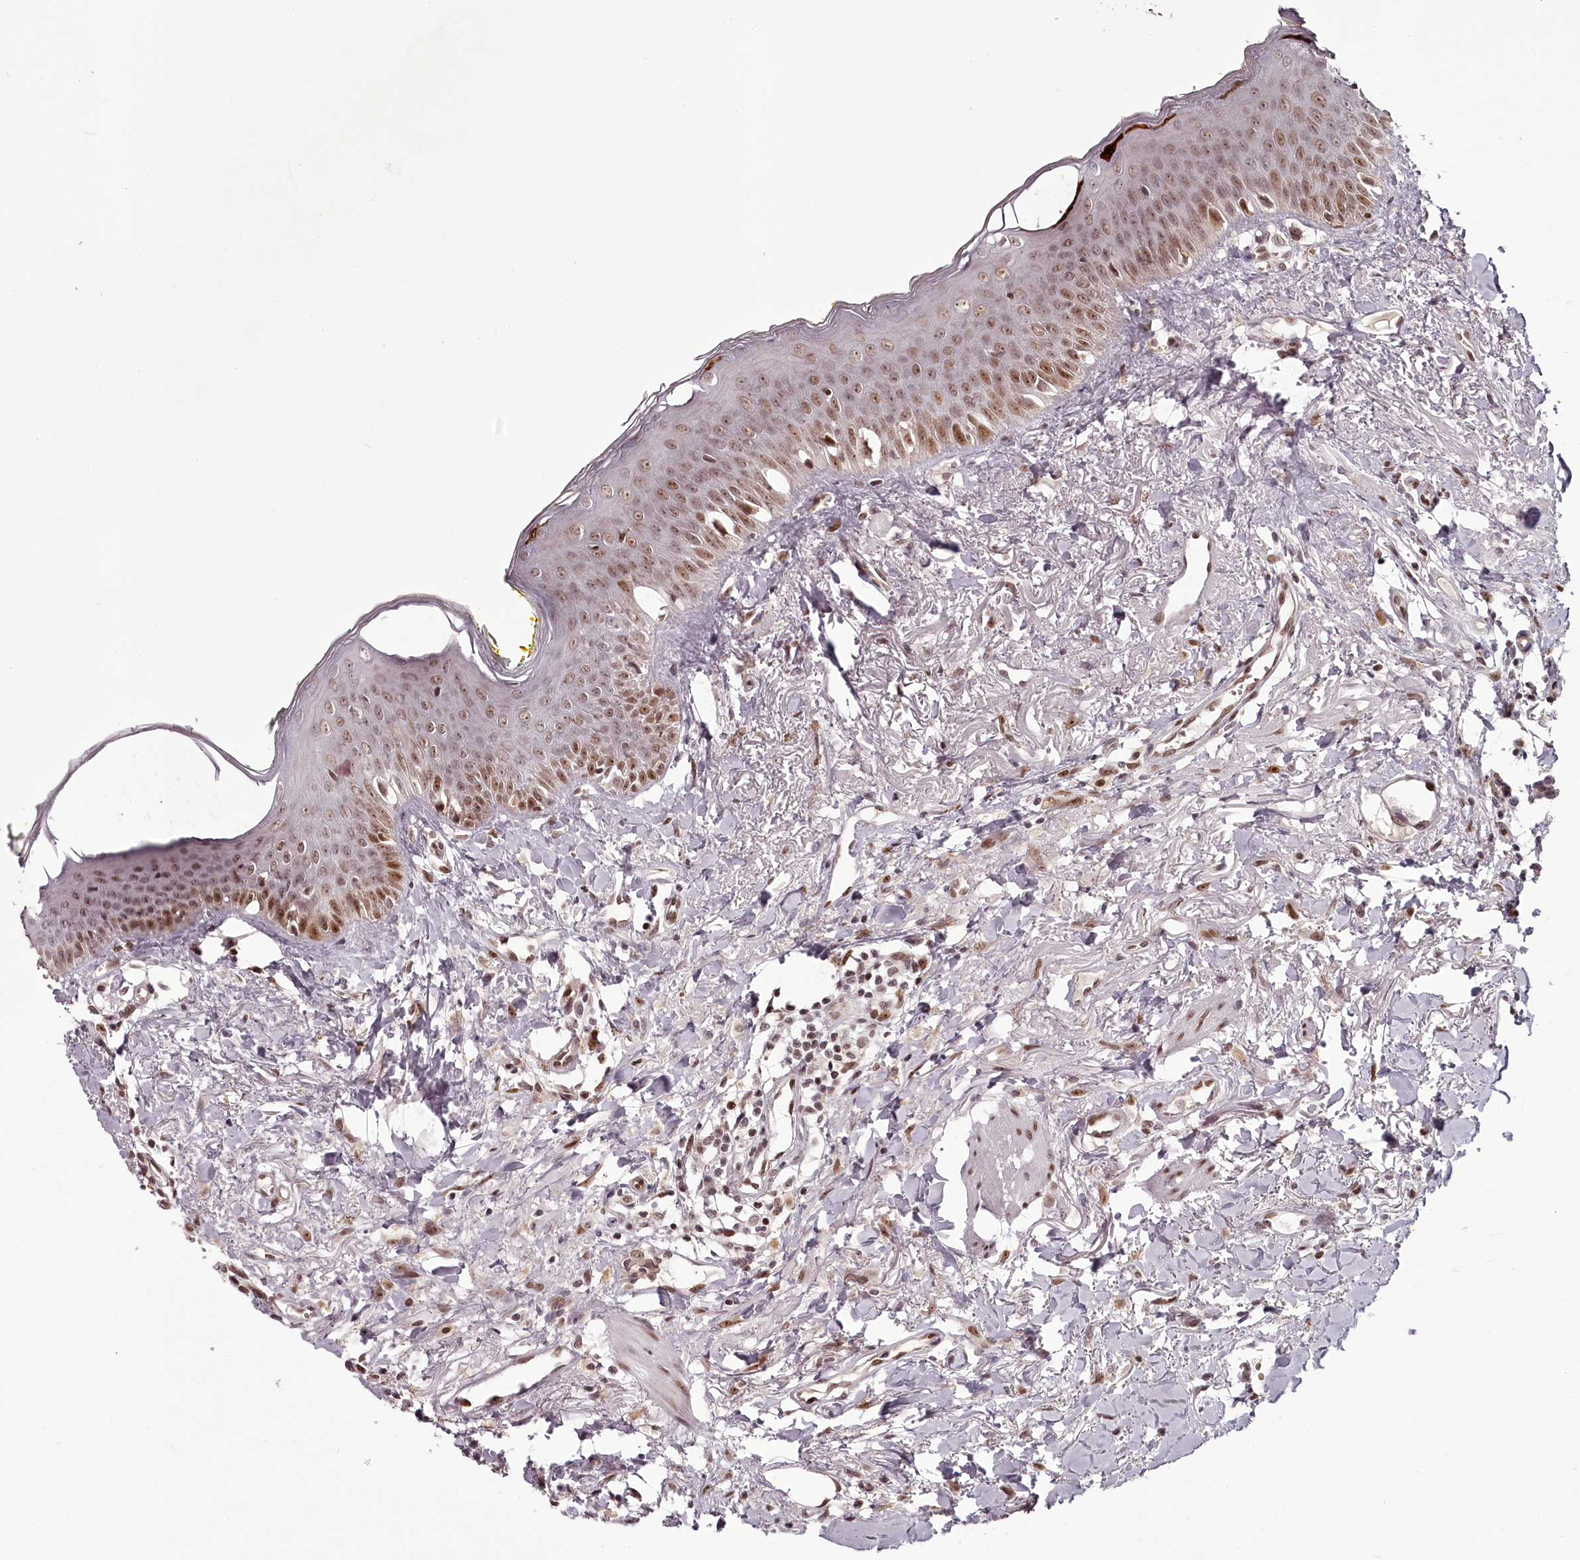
{"staining": {"intensity": "moderate", "quantity": ">75%", "location": "nuclear"}, "tissue": "oral mucosa", "cell_type": "Squamous epithelial cells", "image_type": "normal", "snomed": [{"axis": "morphology", "description": "Normal tissue, NOS"}, {"axis": "topography", "description": "Oral tissue"}], "caption": "Immunohistochemistry micrograph of unremarkable oral mucosa: human oral mucosa stained using immunohistochemistry demonstrates medium levels of moderate protein expression localized specifically in the nuclear of squamous epithelial cells, appearing as a nuclear brown color.", "gene": "THYN1", "patient": {"sex": "female", "age": 70}}